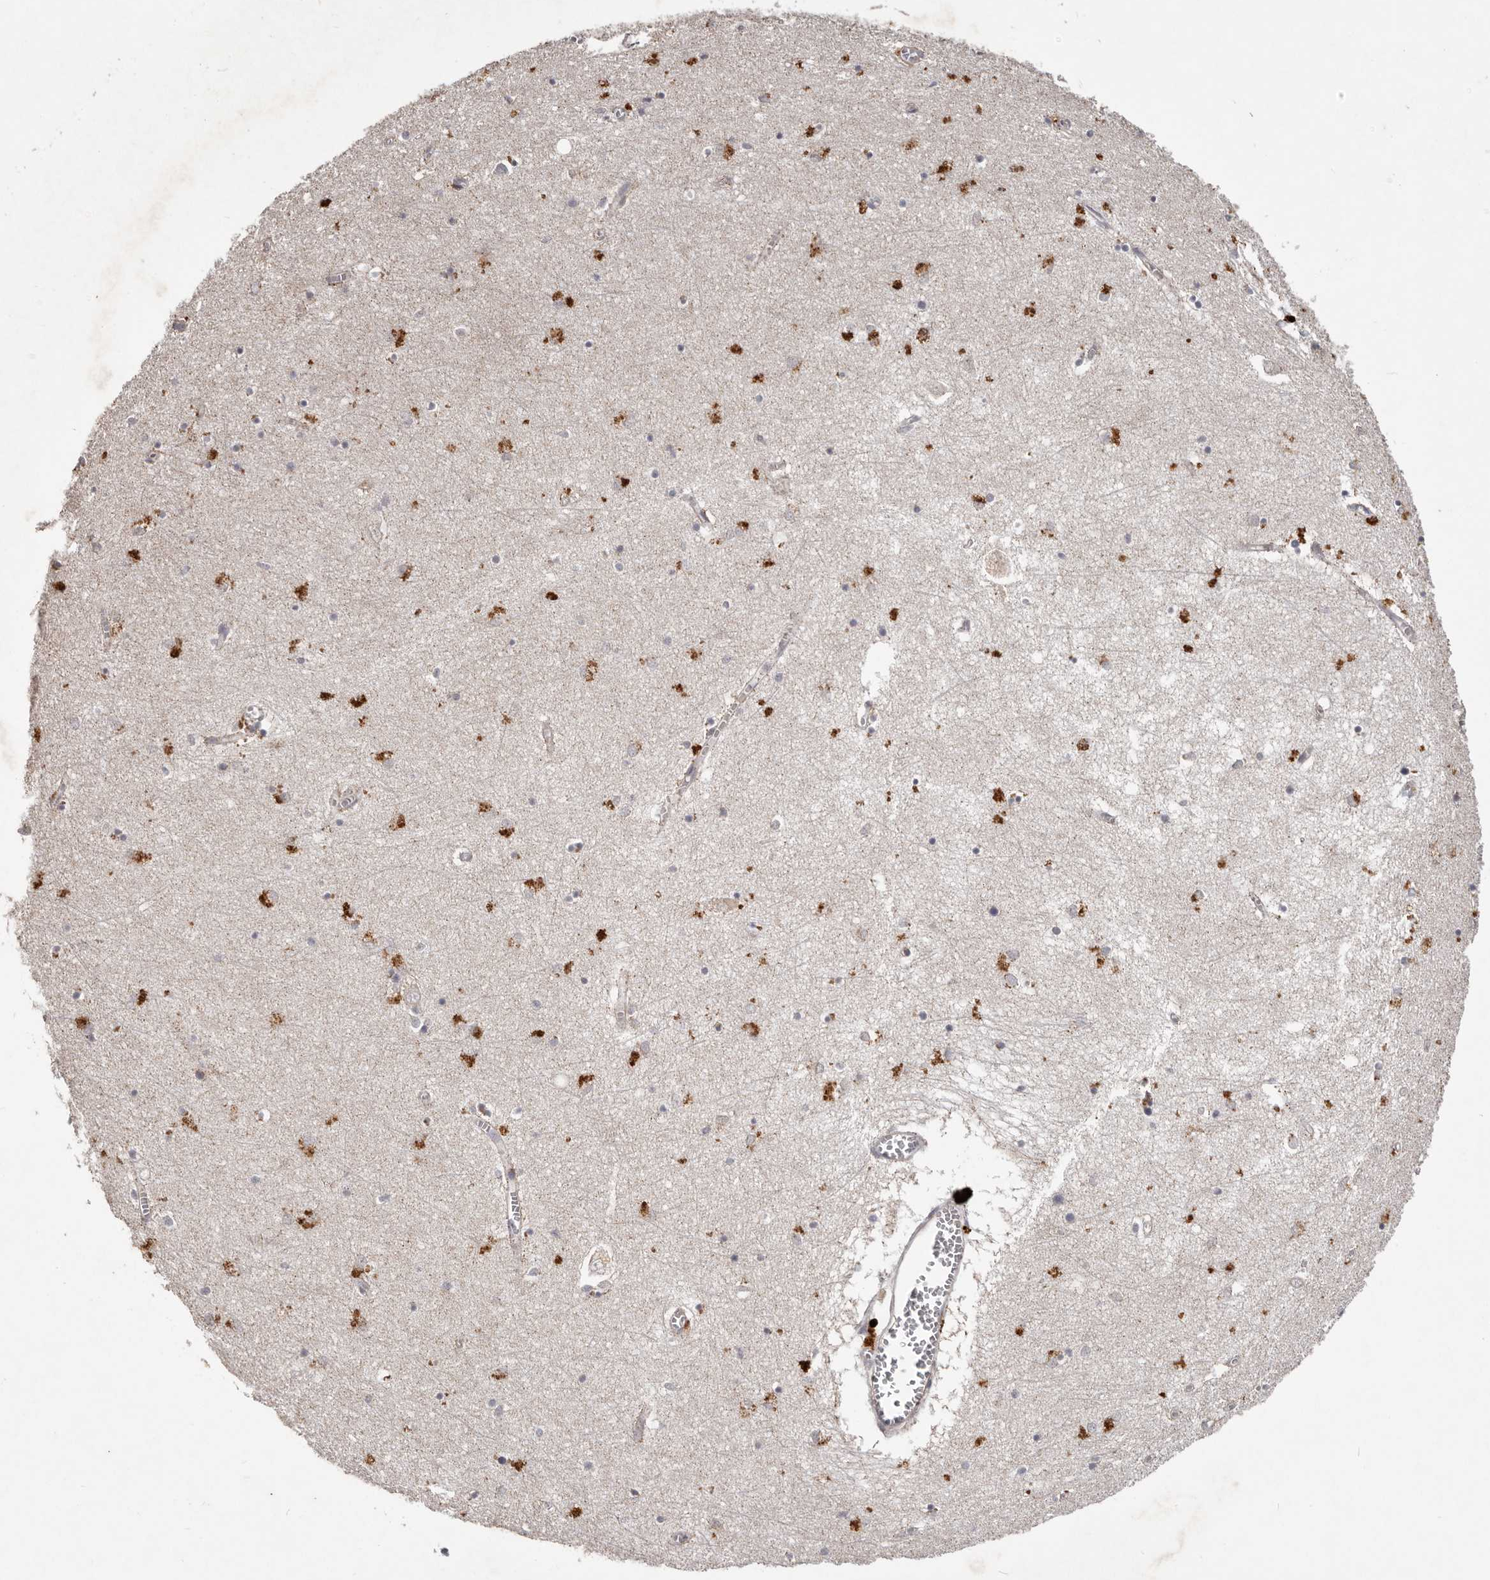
{"staining": {"intensity": "moderate", "quantity": "<25%", "location": "cytoplasmic/membranous"}, "tissue": "hippocampus", "cell_type": "Glial cells", "image_type": "normal", "snomed": [{"axis": "morphology", "description": "Normal tissue, NOS"}, {"axis": "topography", "description": "Hippocampus"}], "caption": "DAB (3,3'-diaminobenzidine) immunohistochemical staining of normal hippocampus displays moderate cytoplasmic/membranous protein expression in approximately <25% of glial cells.", "gene": "PLOD2", "patient": {"sex": "male", "age": 70}}